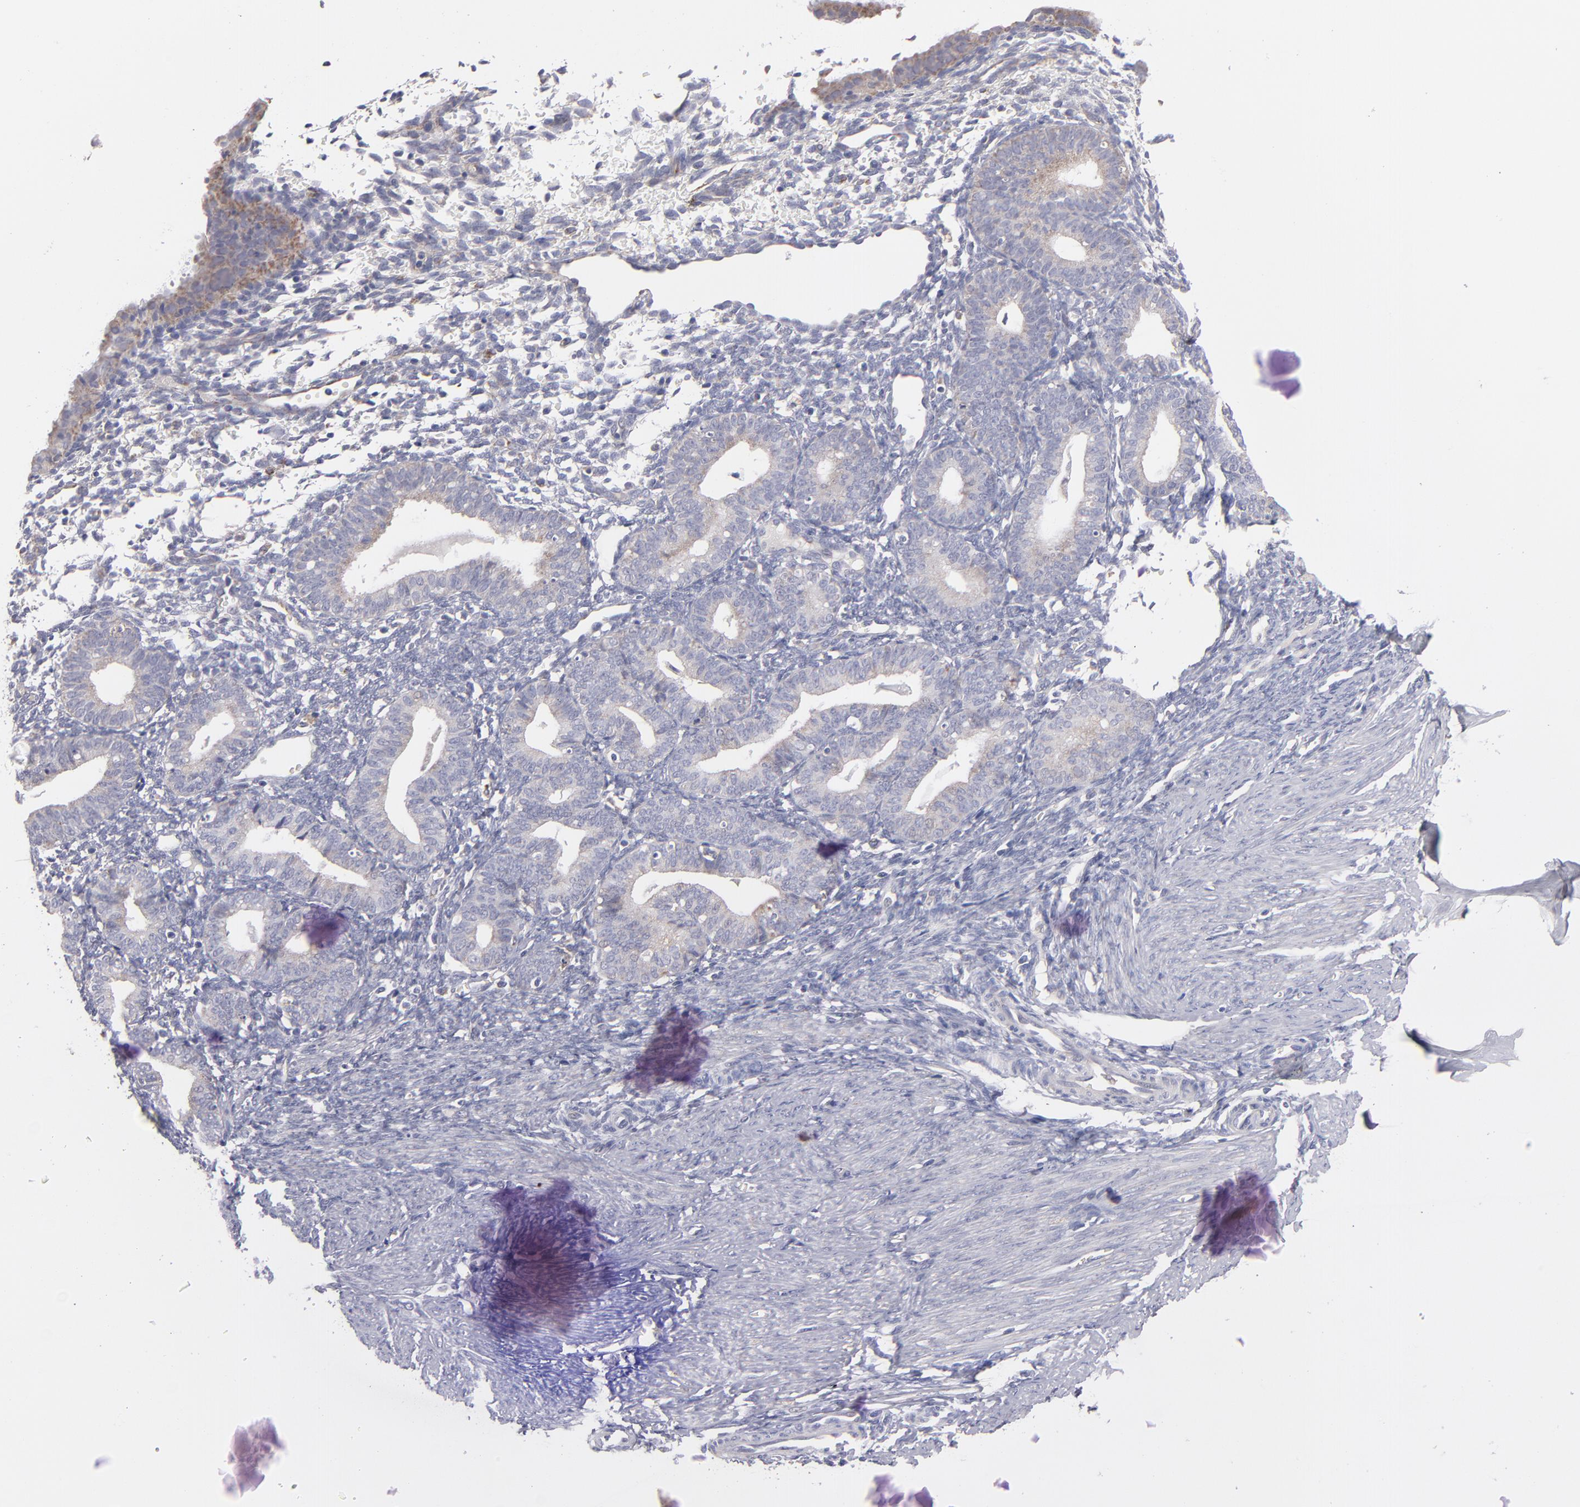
{"staining": {"intensity": "negative", "quantity": "none", "location": "none"}, "tissue": "endometrium", "cell_type": "Cells in endometrial stroma", "image_type": "normal", "snomed": [{"axis": "morphology", "description": "Normal tissue, NOS"}, {"axis": "topography", "description": "Endometrium"}], "caption": "The immunohistochemistry (IHC) image has no significant staining in cells in endometrial stroma of endometrium. (DAB immunohistochemistry with hematoxylin counter stain).", "gene": "HCCS", "patient": {"sex": "female", "age": 61}}